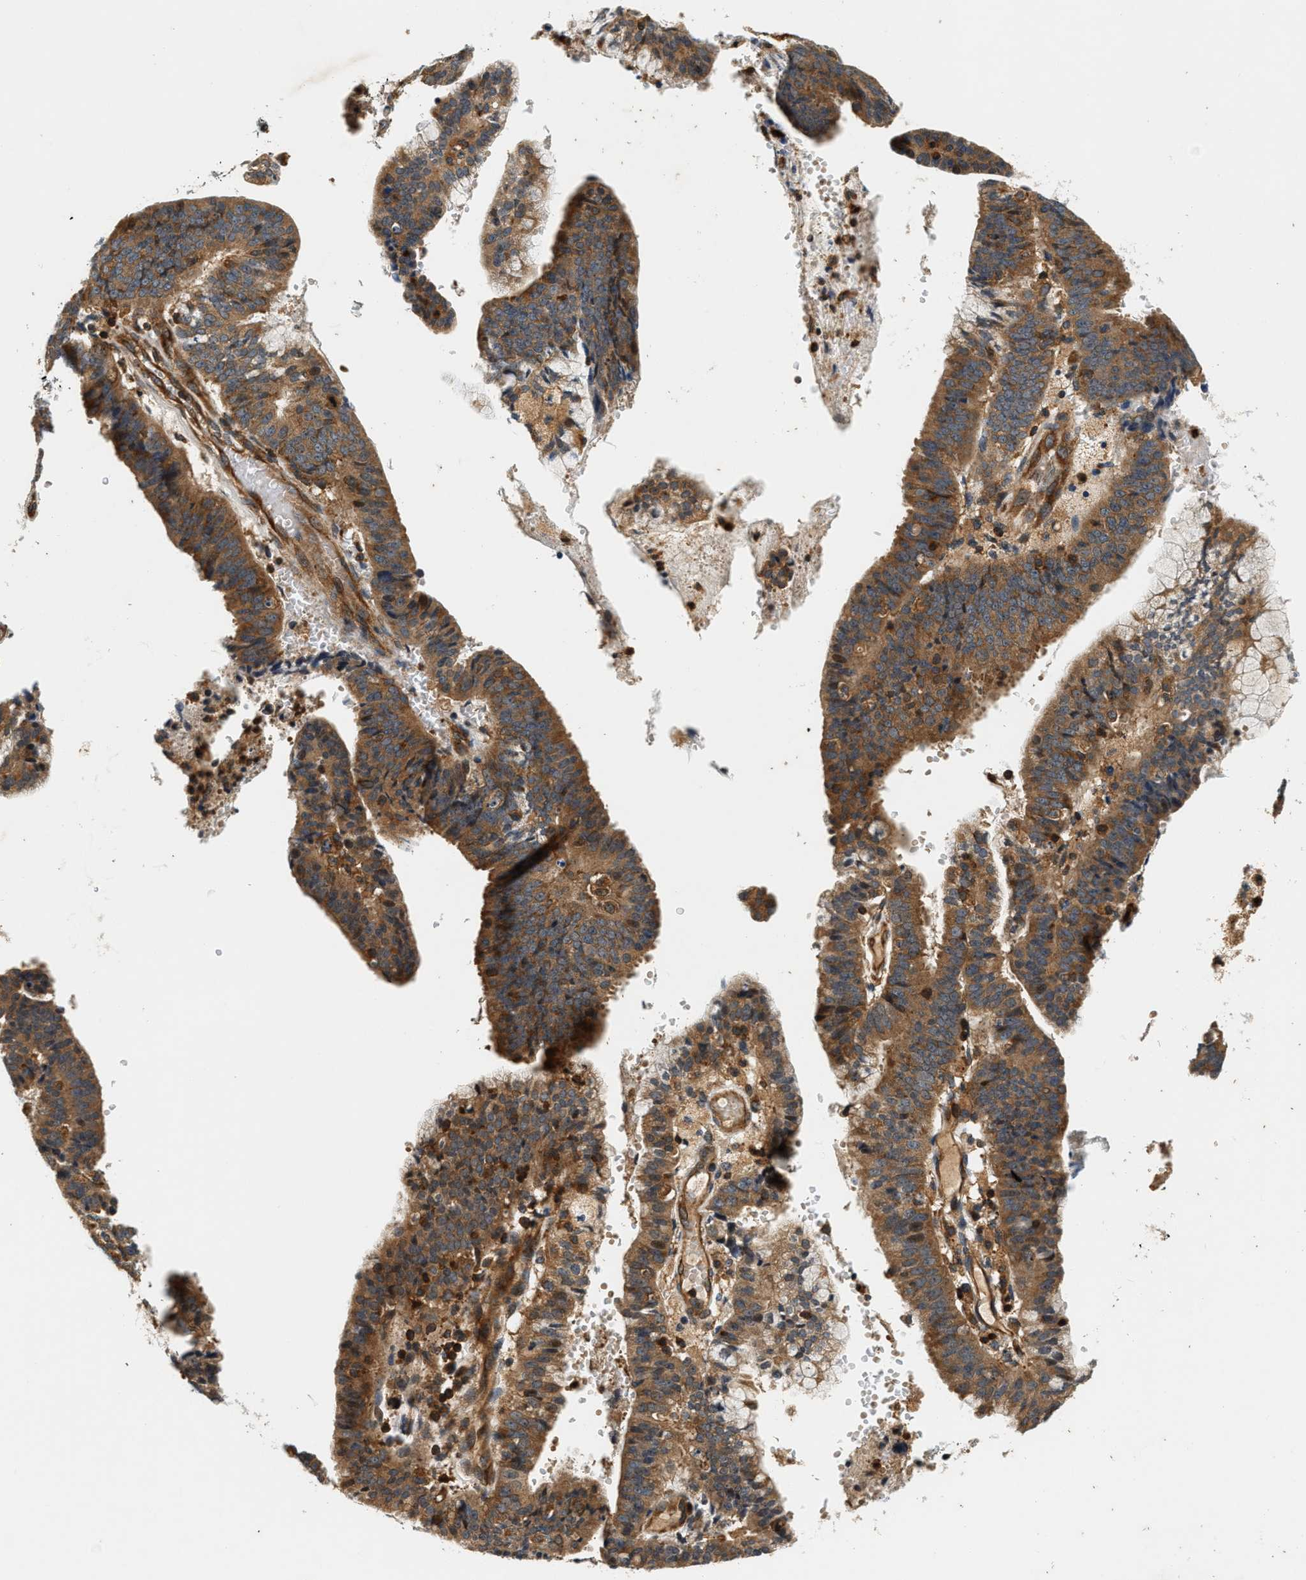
{"staining": {"intensity": "moderate", "quantity": ">75%", "location": "cytoplasmic/membranous"}, "tissue": "endometrial cancer", "cell_type": "Tumor cells", "image_type": "cancer", "snomed": [{"axis": "morphology", "description": "Adenocarcinoma, NOS"}, {"axis": "topography", "description": "Endometrium"}], "caption": "Protein expression analysis of endometrial cancer (adenocarcinoma) reveals moderate cytoplasmic/membranous staining in approximately >75% of tumor cells.", "gene": "SAMD9", "patient": {"sex": "female", "age": 63}}